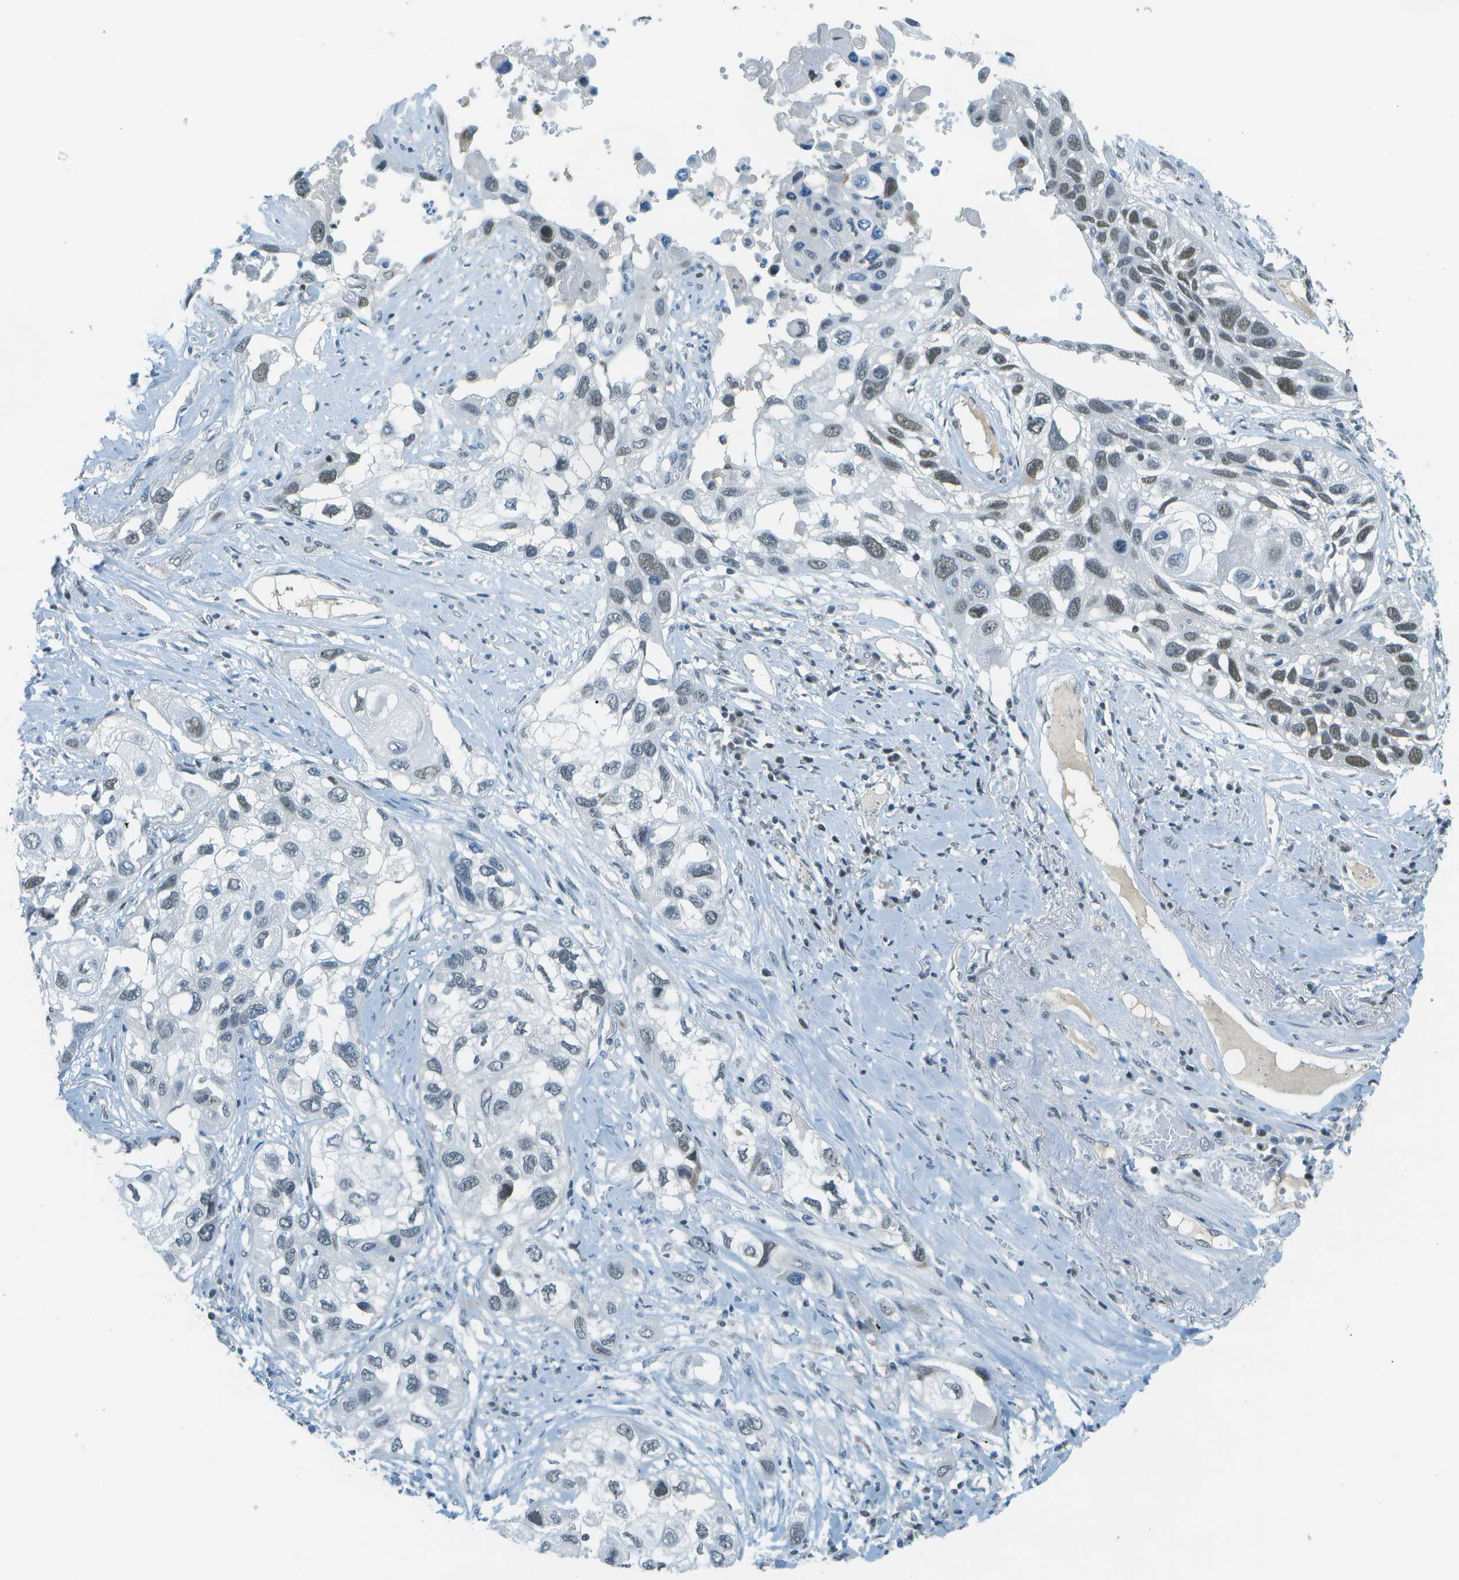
{"staining": {"intensity": "moderate", "quantity": "25%-75%", "location": "nuclear"}, "tissue": "lung cancer", "cell_type": "Tumor cells", "image_type": "cancer", "snomed": [{"axis": "morphology", "description": "Squamous cell carcinoma, NOS"}, {"axis": "topography", "description": "Lung"}], "caption": "Moderate nuclear staining for a protein is identified in approximately 25%-75% of tumor cells of lung squamous cell carcinoma using IHC.", "gene": "NEK11", "patient": {"sex": "male", "age": 71}}